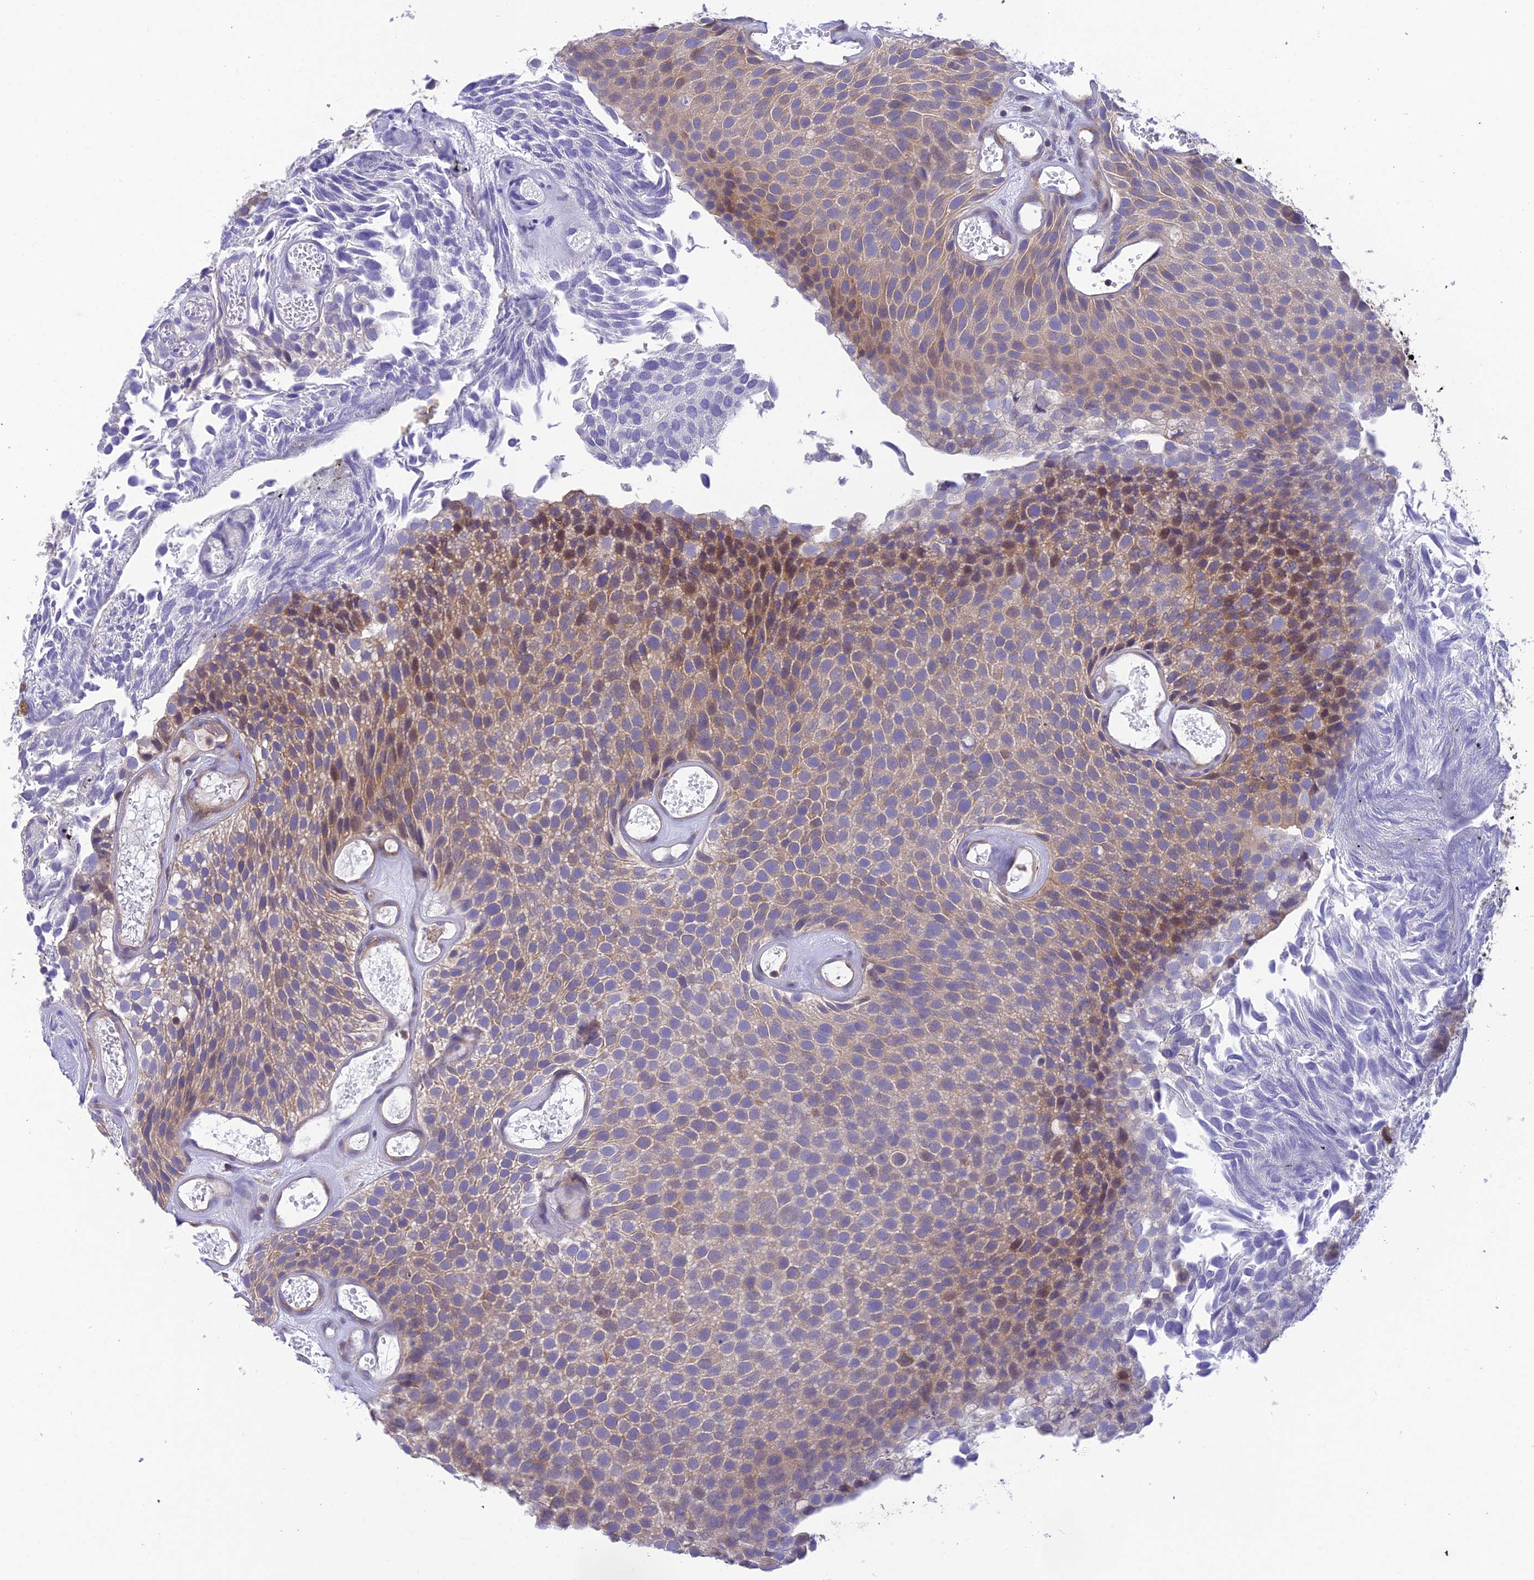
{"staining": {"intensity": "moderate", "quantity": "<25%", "location": "cytoplasmic/membranous"}, "tissue": "urothelial cancer", "cell_type": "Tumor cells", "image_type": "cancer", "snomed": [{"axis": "morphology", "description": "Urothelial carcinoma, Low grade"}, {"axis": "topography", "description": "Urinary bladder"}], "caption": "Low-grade urothelial carcinoma stained with DAB (3,3'-diaminobenzidine) immunohistochemistry exhibits low levels of moderate cytoplasmic/membranous expression in about <25% of tumor cells.", "gene": "BMT2", "patient": {"sex": "male", "age": 89}}